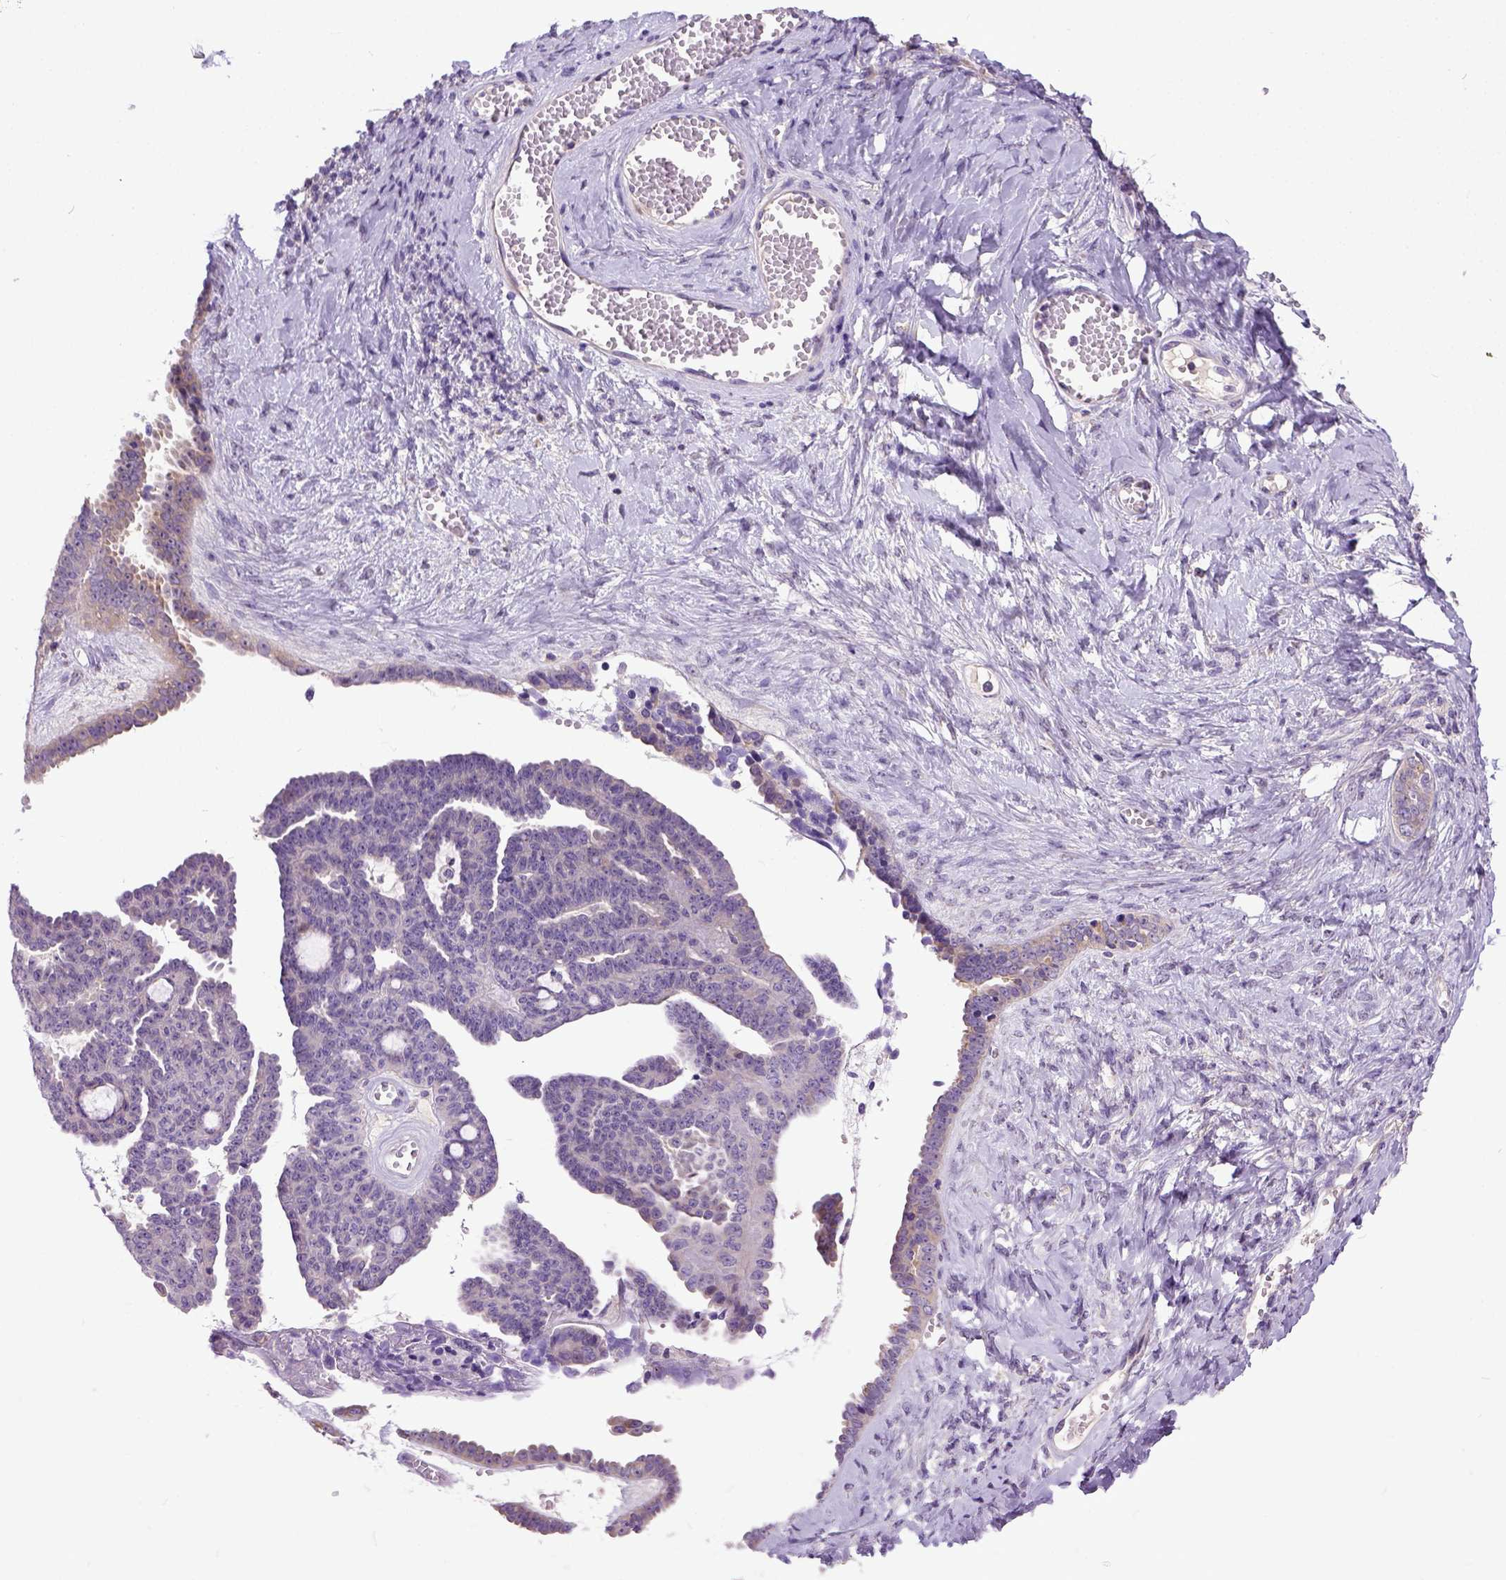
{"staining": {"intensity": "moderate", "quantity": "<25%", "location": "cytoplasmic/membranous"}, "tissue": "ovarian cancer", "cell_type": "Tumor cells", "image_type": "cancer", "snomed": [{"axis": "morphology", "description": "Cystadenocarcinoma, serous, NOS"}, {"axis": "topography", "description": "Ovary"}], "caption": "Protein positivity by immunohistochemistry demonstrates moderate cytoplasmic/membranous staining in about <25% of tumor cells in ovarian serous cystadenocarcinoma.", "gene": "NEK5", "patient": {"sex": "female", "age": 71}}